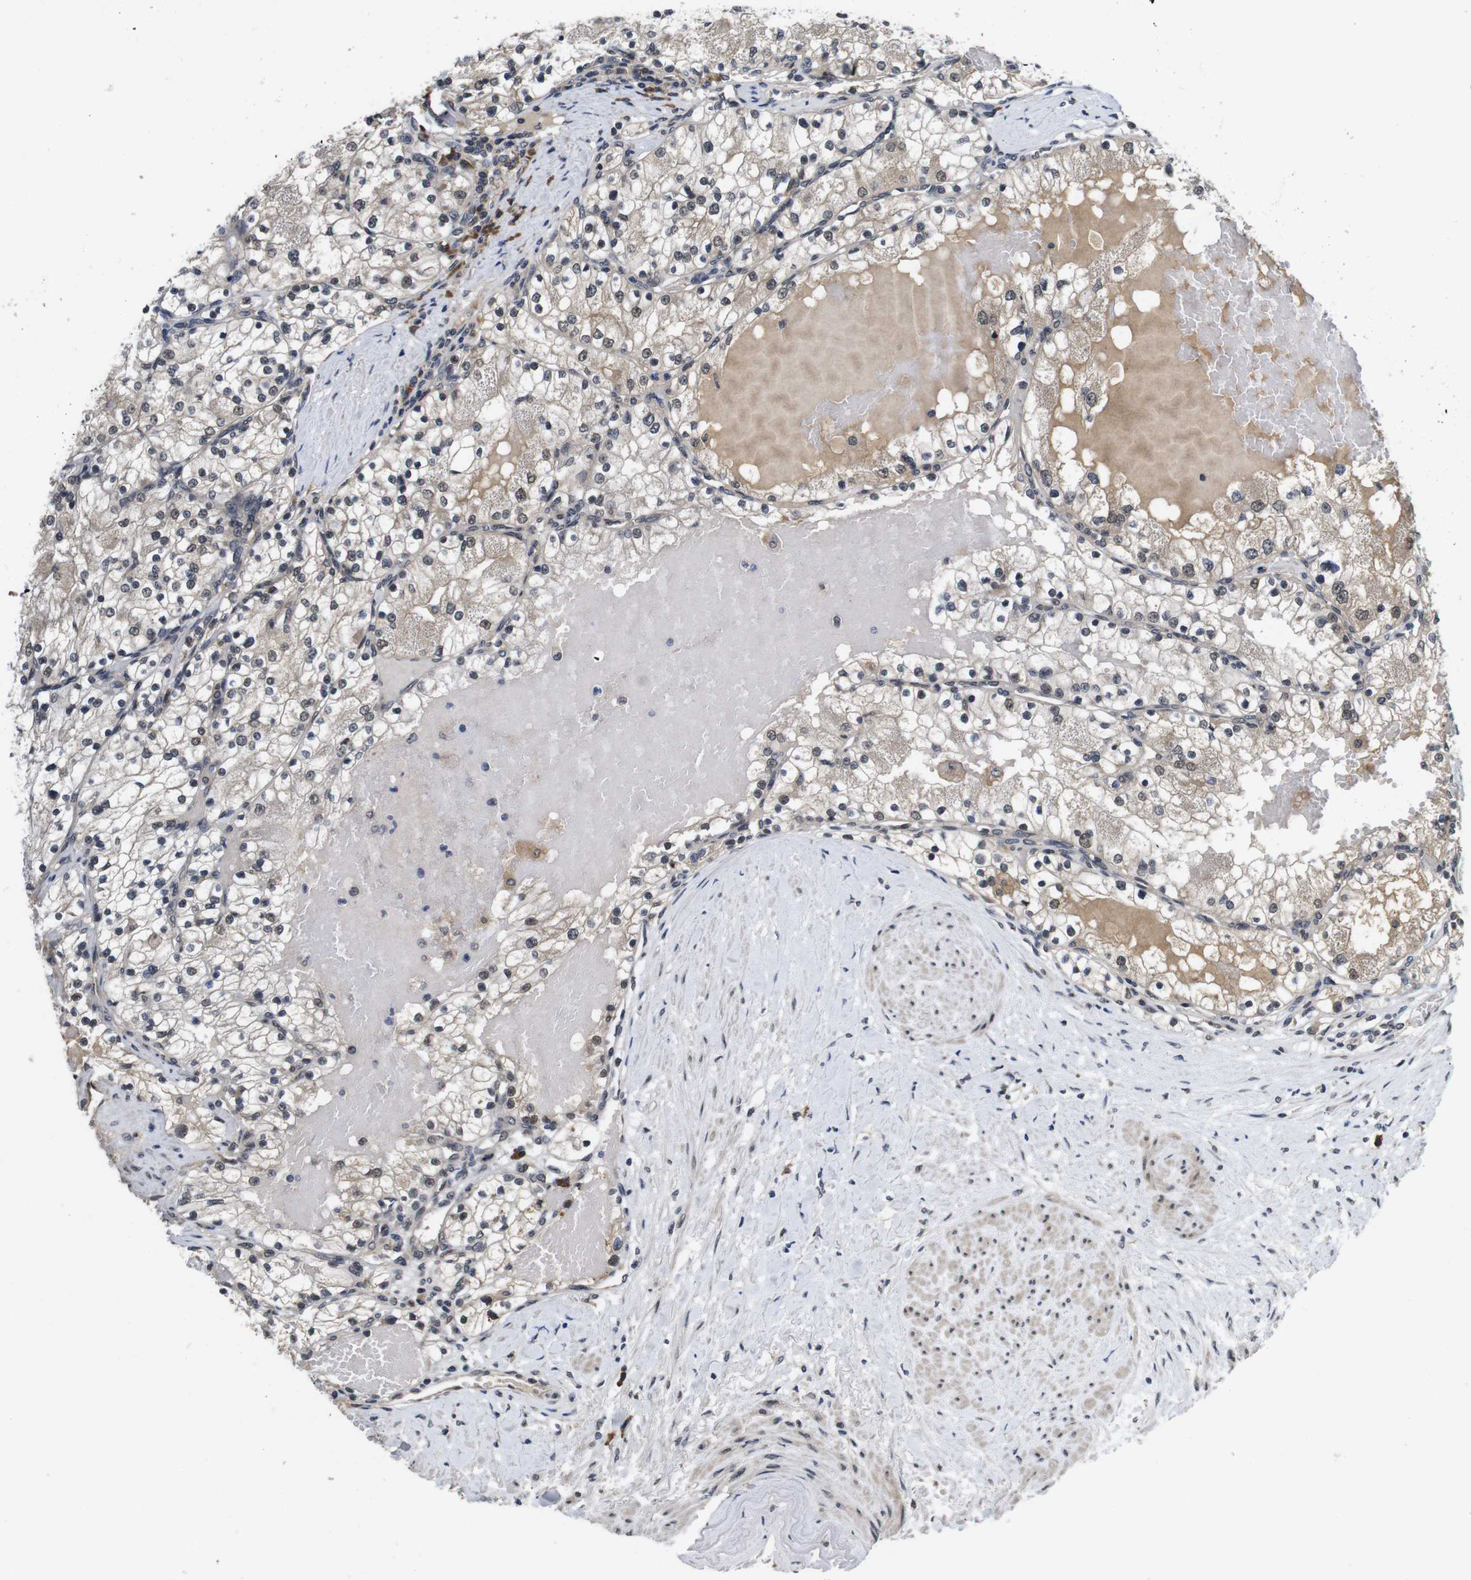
{"staining": {"intensity": "weak", "quantity": "25%-75%", "location": "cytoplasmic/membranous,nuclear"}, "tissue": "renal cancer", "cell_type": "Tumor cells", "image_type": "cancer", "snomed": [{"axis": "morphology", "description": "Adenocarcinoma, NOS"}, {"axis": "topography", "description": "Kidney"}], "caption": "This is a micrograph of immunohistochemistry staining of renal cancer, which shows weak staining in the cytoplasmic/membranous and nuclear of tumor cells.", "gene": "ZBTB46", "patient": {"sex": "male", "age": 68}}